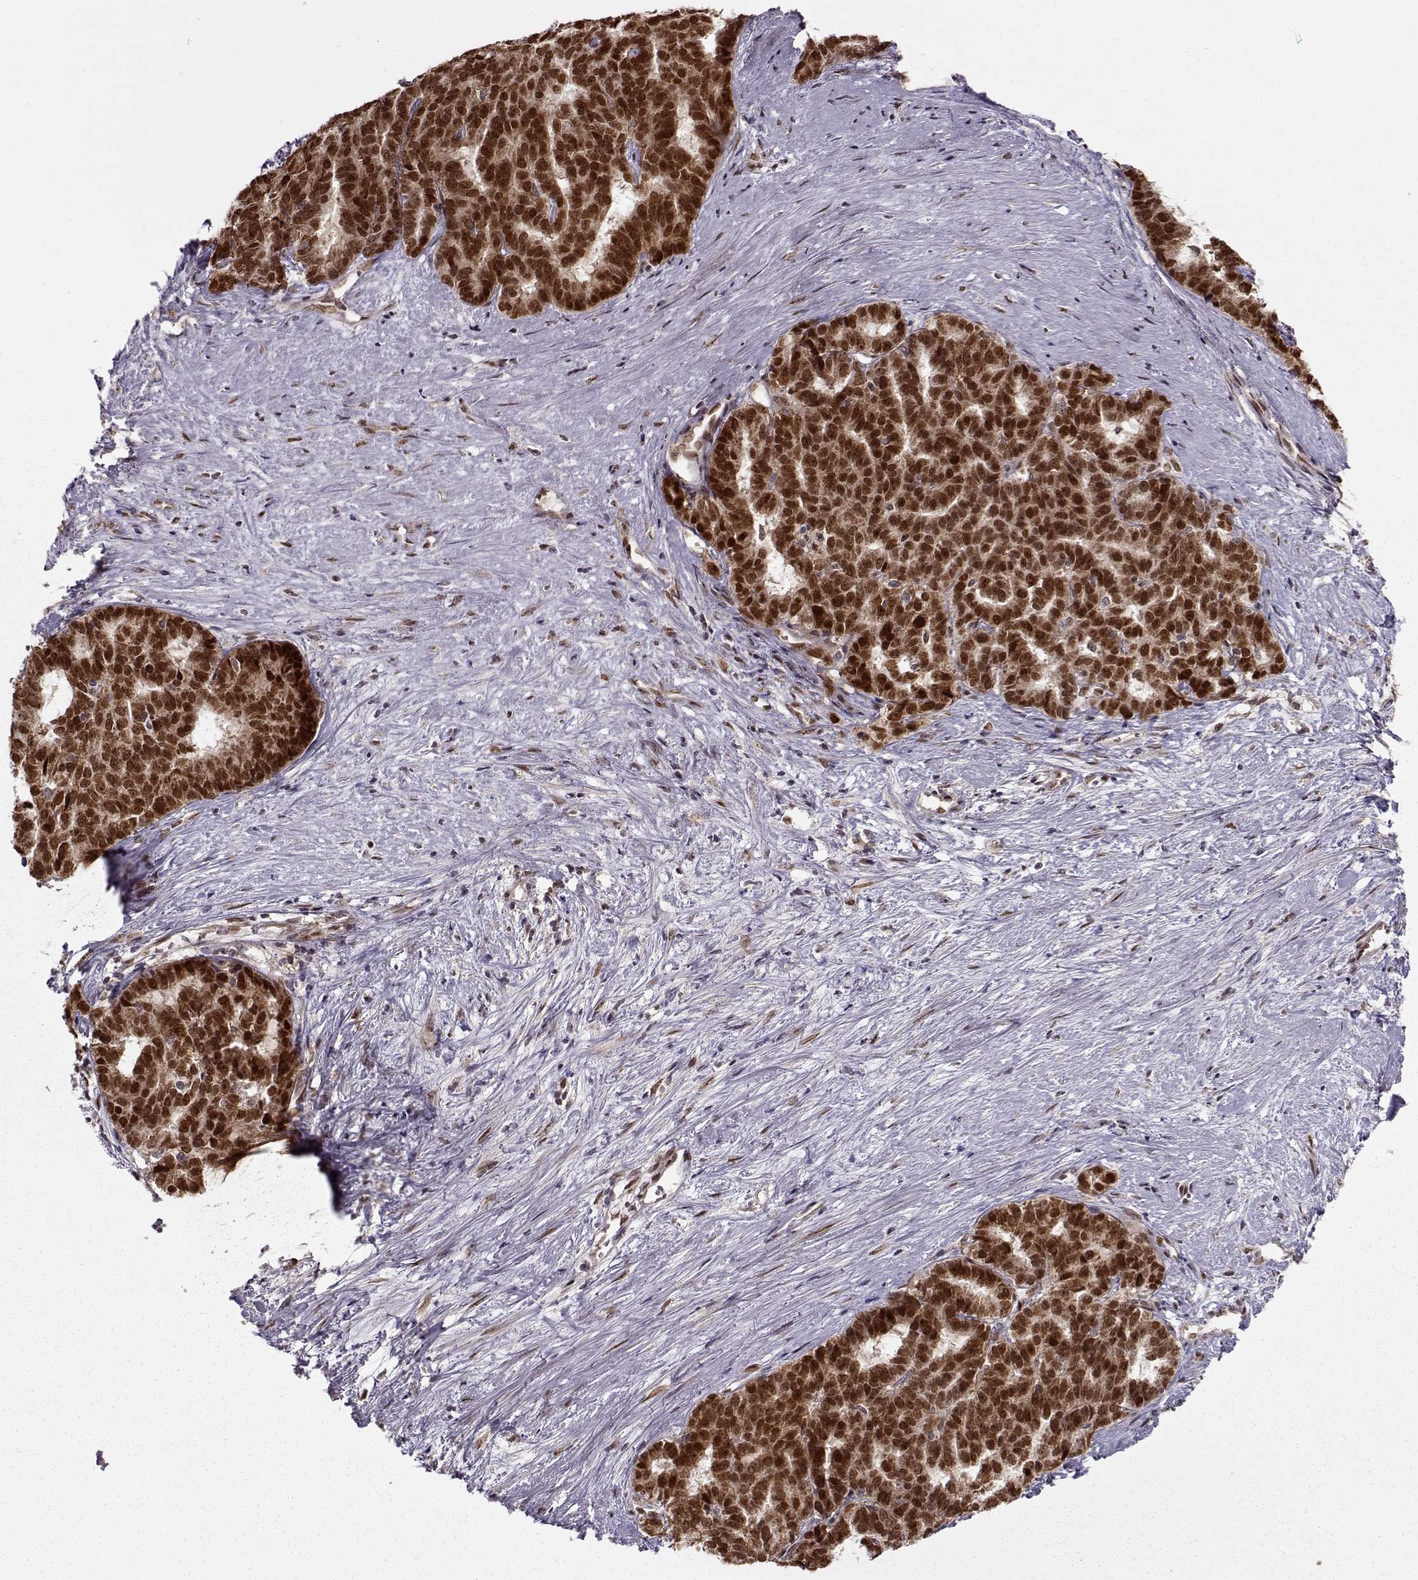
{"staining": {"intensity": "strong", "quantity": ">75%", "location": "cytoplasmic/membranous,nuclear"}, "tissue": "liver cancer", "cell_type": "Tumor cells", "image_type": "cancer", "snomed": [{"axis": "morphology", "description": "Cholangiocarcinoma"}, {"axis": "topography", "description": "Liver"}], "caption": "Immunohistochemical staining of human liver cancer (cholangiocarcinoma) shows strong cytoplasmic/membranous and nuclear protein positivity in approximately >75% of tumor cells. (IHC, brightfield microscopy, high magnification).", "gene": "RAI1", "patient": {"sex": "female", "age": 47}}